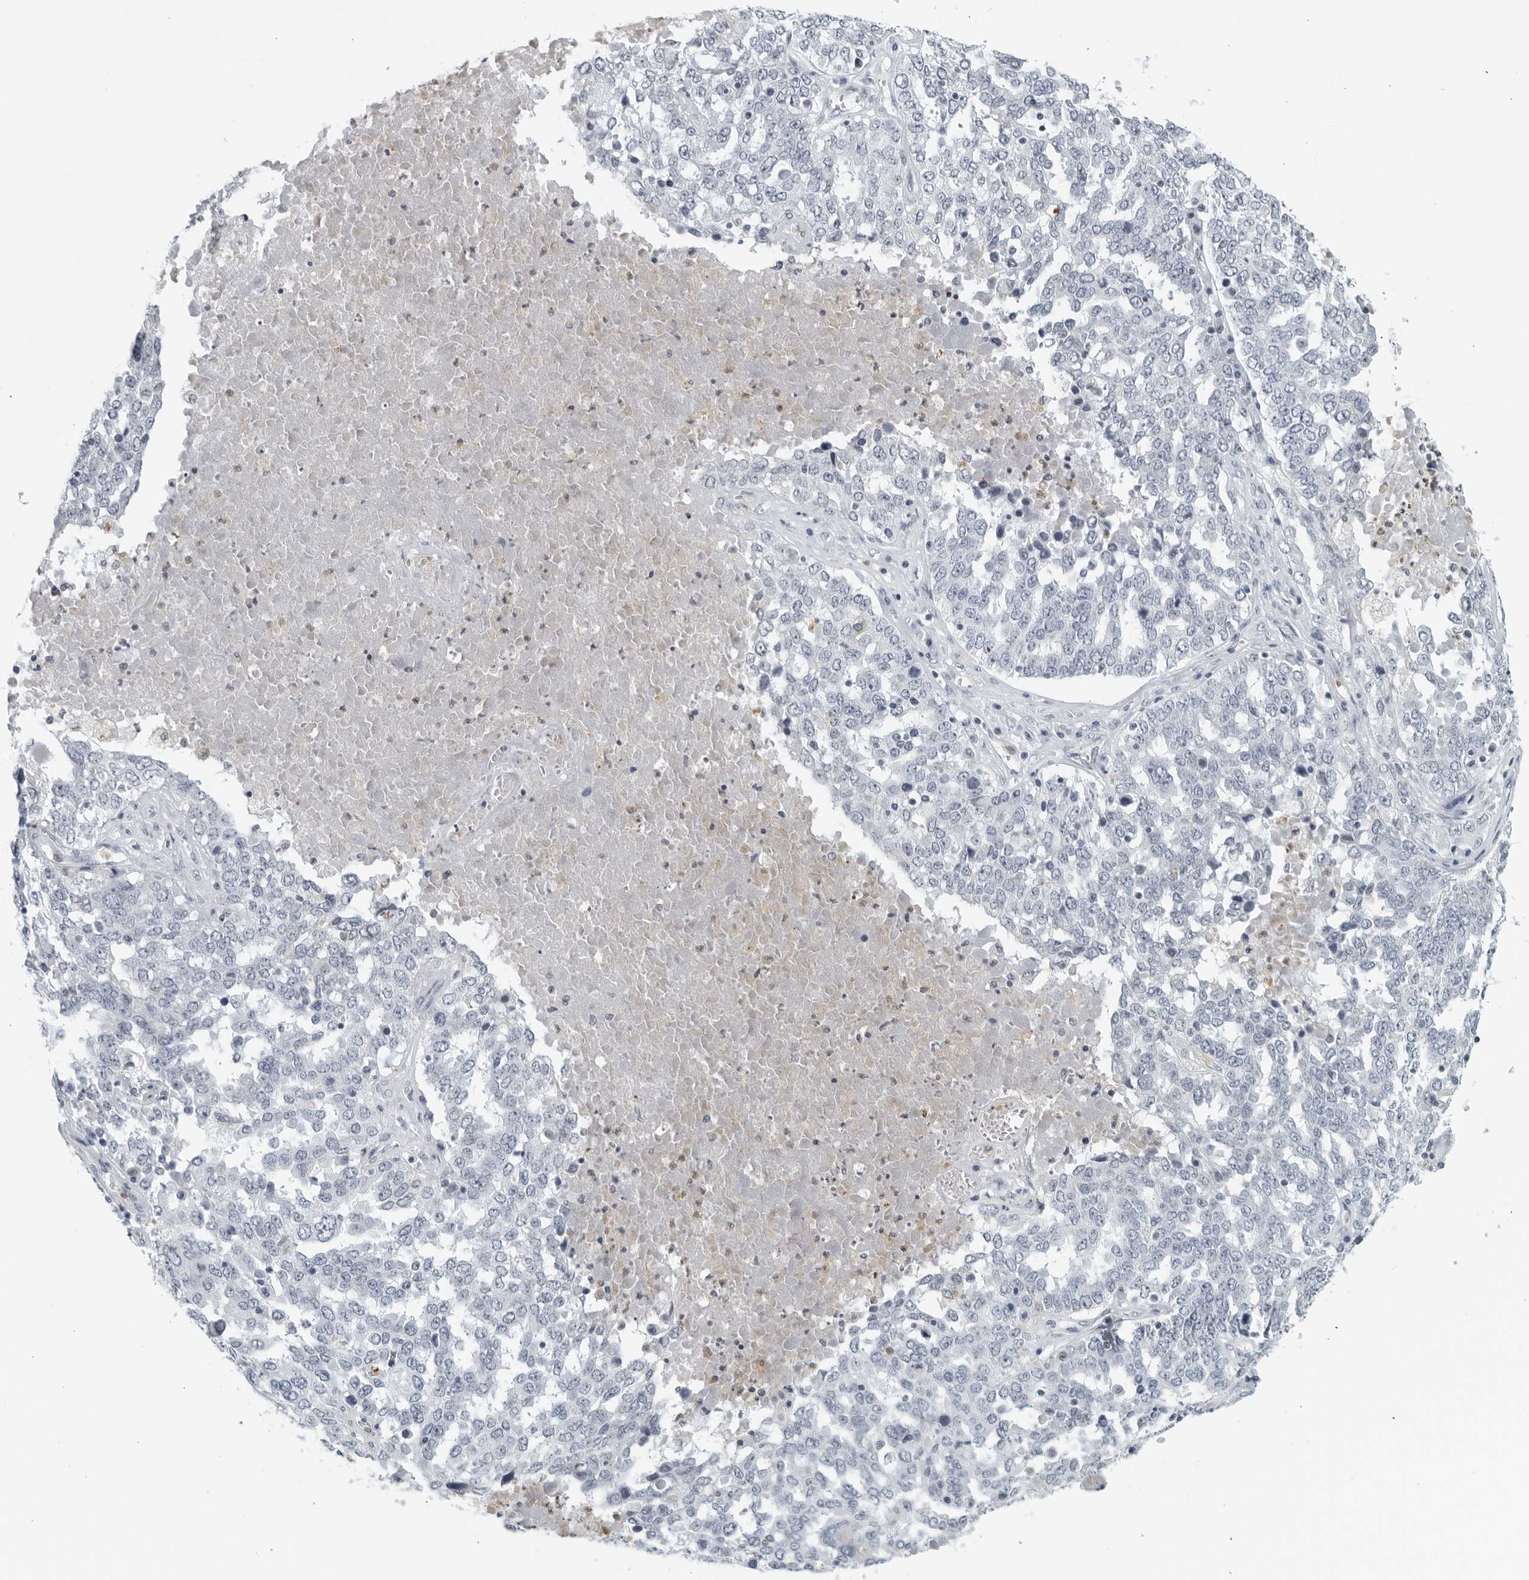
{"staining": {"intensity": "moderate", "quantity": "<25%", "location": "cytoplasmic/membranous"}, "tissue": "ovarian cancer", "cell_type": "Tumor cells", "image_type": "cancer", "snomed": [{"axis": "morphology", "description": "Carcinoma, endometroid"}, {"axis": "topography", "description": "Ovary"}], "caption": "This is a histology image of immunohistochemistry staining of endometroid carcinoma (ovarian), which shows moderate expression in the cytoplasmic/membranous of tumor cells.", "gene": "KLK7", "patient": {"sex": "female", "age": 62}}